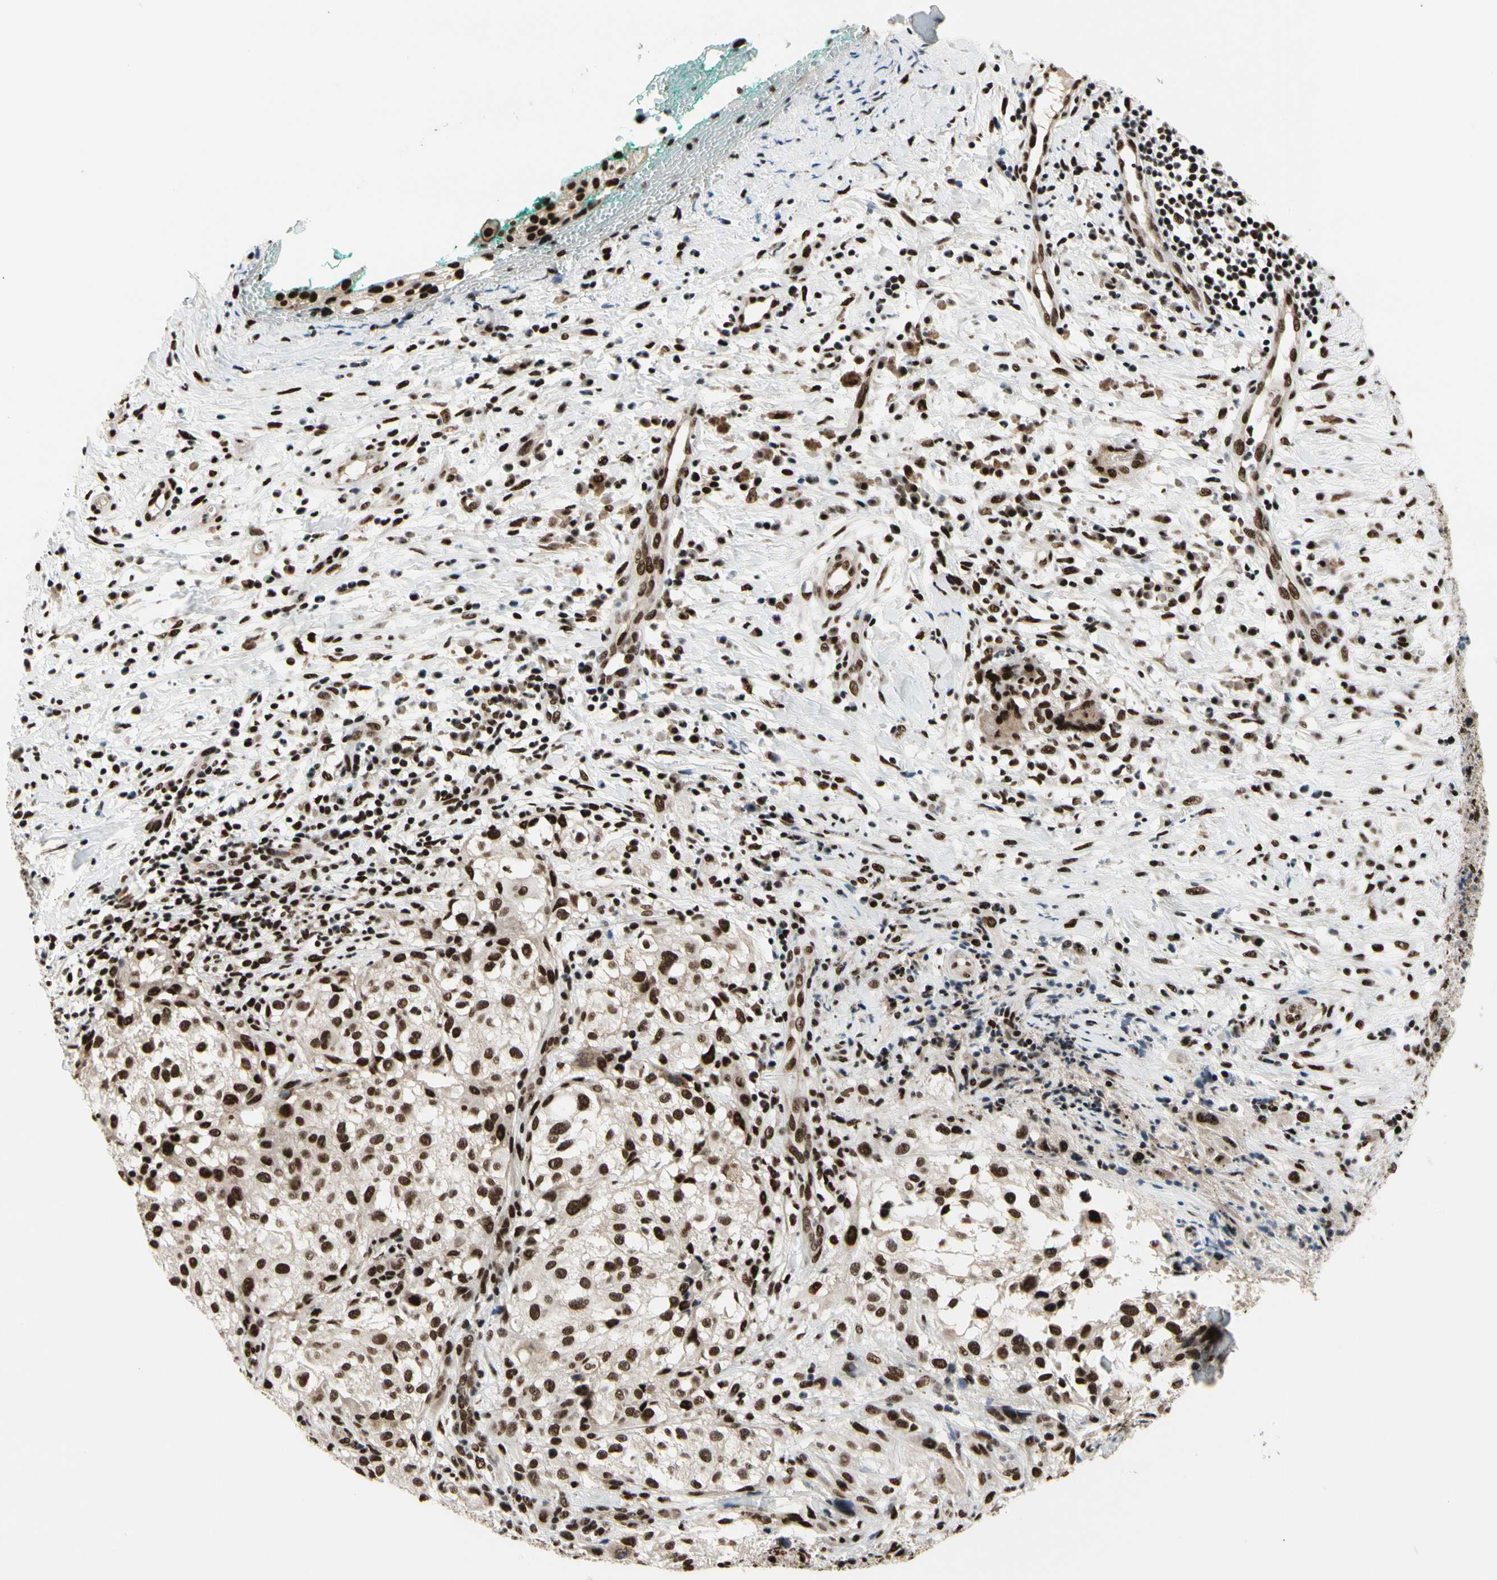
{"staining": {"intensity": "strong", "quantity": ">75%", "location": "nuclear"}, "tissue": "melanoma", "cell_type": "Tumor cells", "image_type": "cancer", "snomed": [{"axis": "morphology", "description": "Necrosis, NOS"}, {"axis": "morphology", "description": "Malignant melanoma, NOS"}, {"axis": "topography", "description": "Skin"}], "caption": "A brown stain labels strong nuclear staining of a protein in malignant melanoma tumor cells. (IHC, brightfield microscopy, high magnification).", "gene": "SRSF11", "patient": {"sex": "female", "age": 87}}